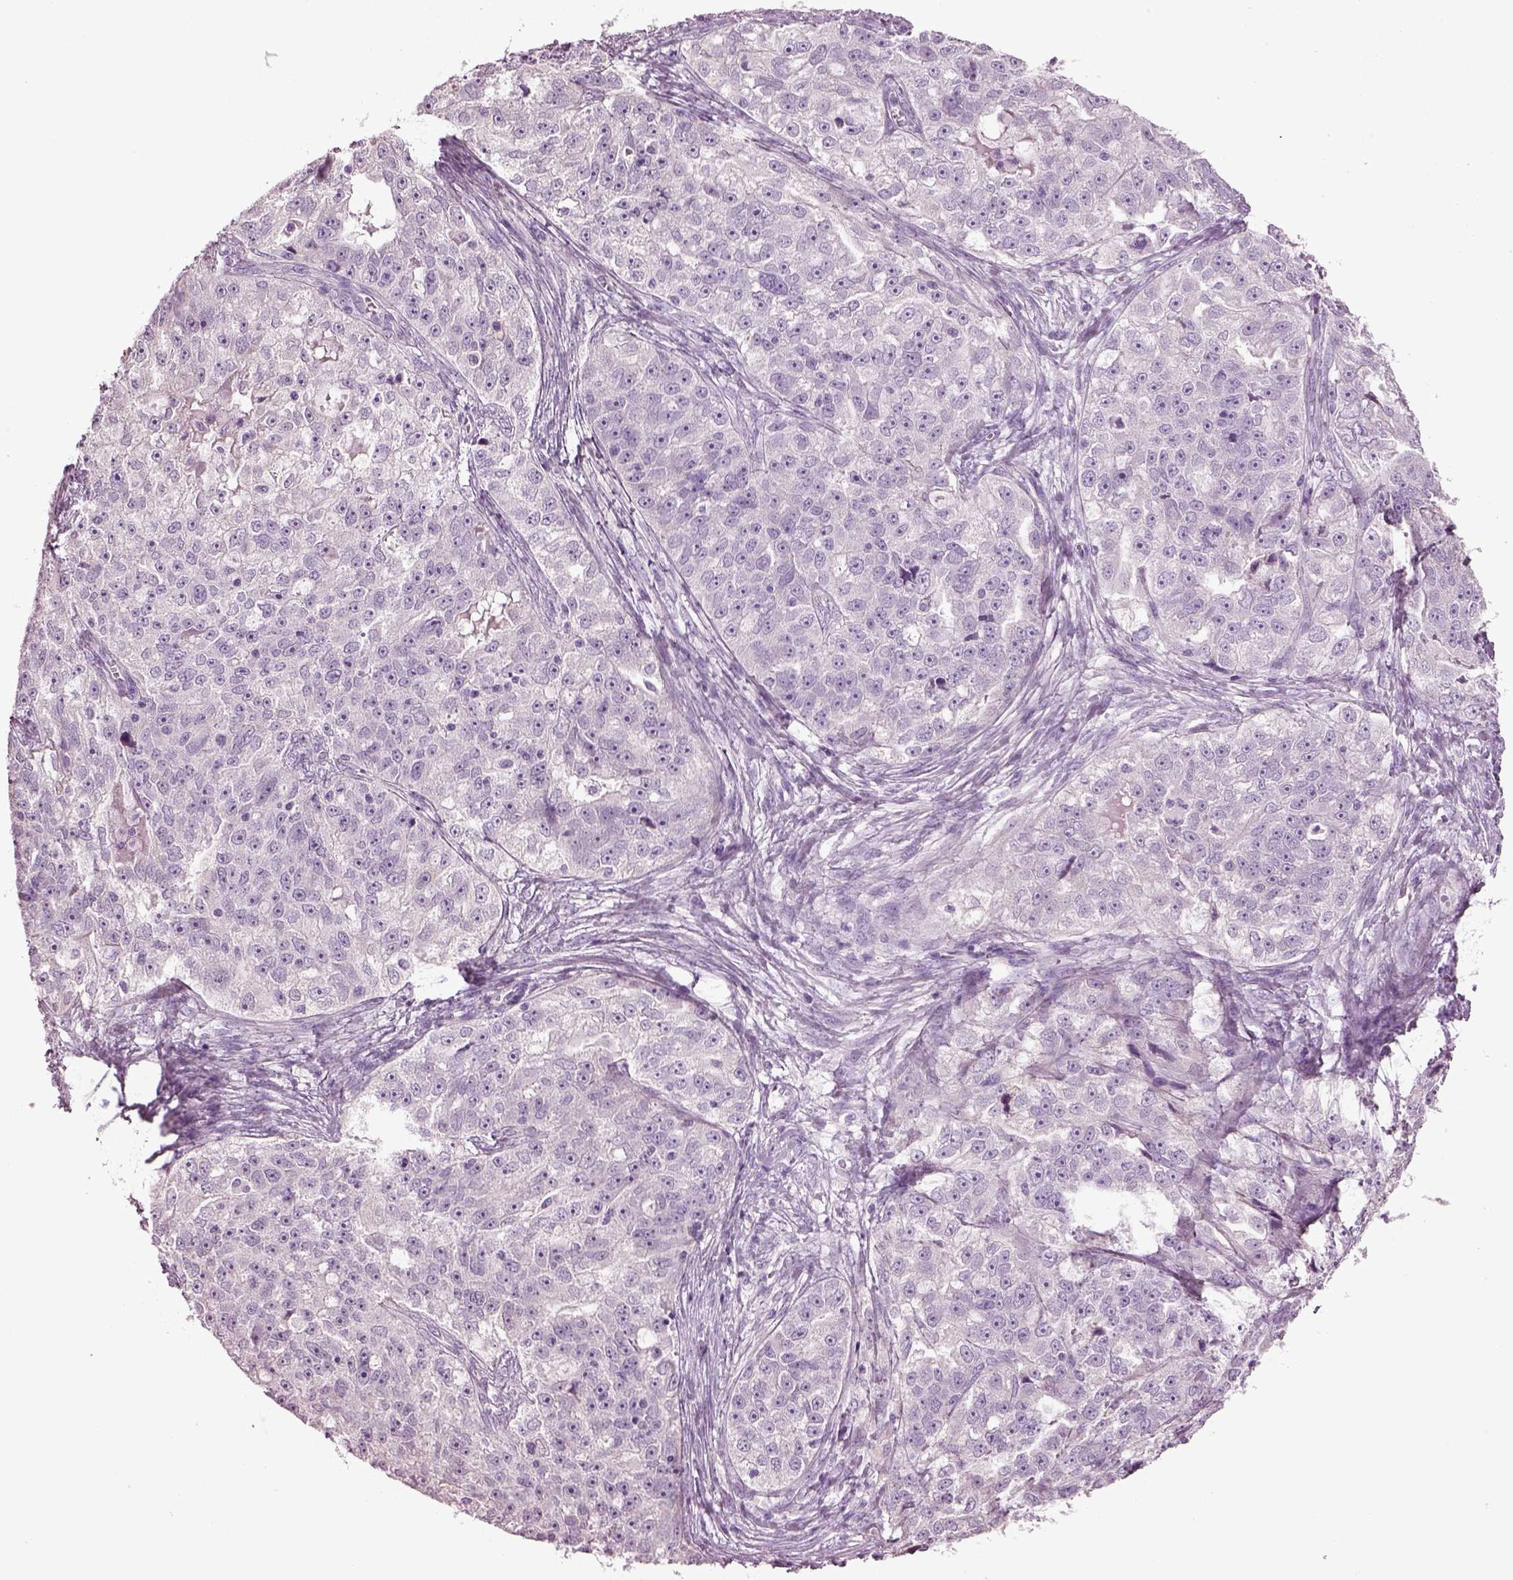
{"staining": {"intensity": "negative", "quantity": "none", "location": "none"}, "tissue": "ovarian cancer", "cell_type": "Tumor cells", "image_type": "cancer", "snomed": [{"axis": "morphology", "description": "Cystadenocarcinoma, serous, NOS"}, {"axis": "topography", "description": "Ovary"}], "caption": "The histopathology image exhibits no significant staining in tumor cells of ovarian cancer.", "gene": "GUCA1A", "patient": {"sex": "female", "age": 51}}